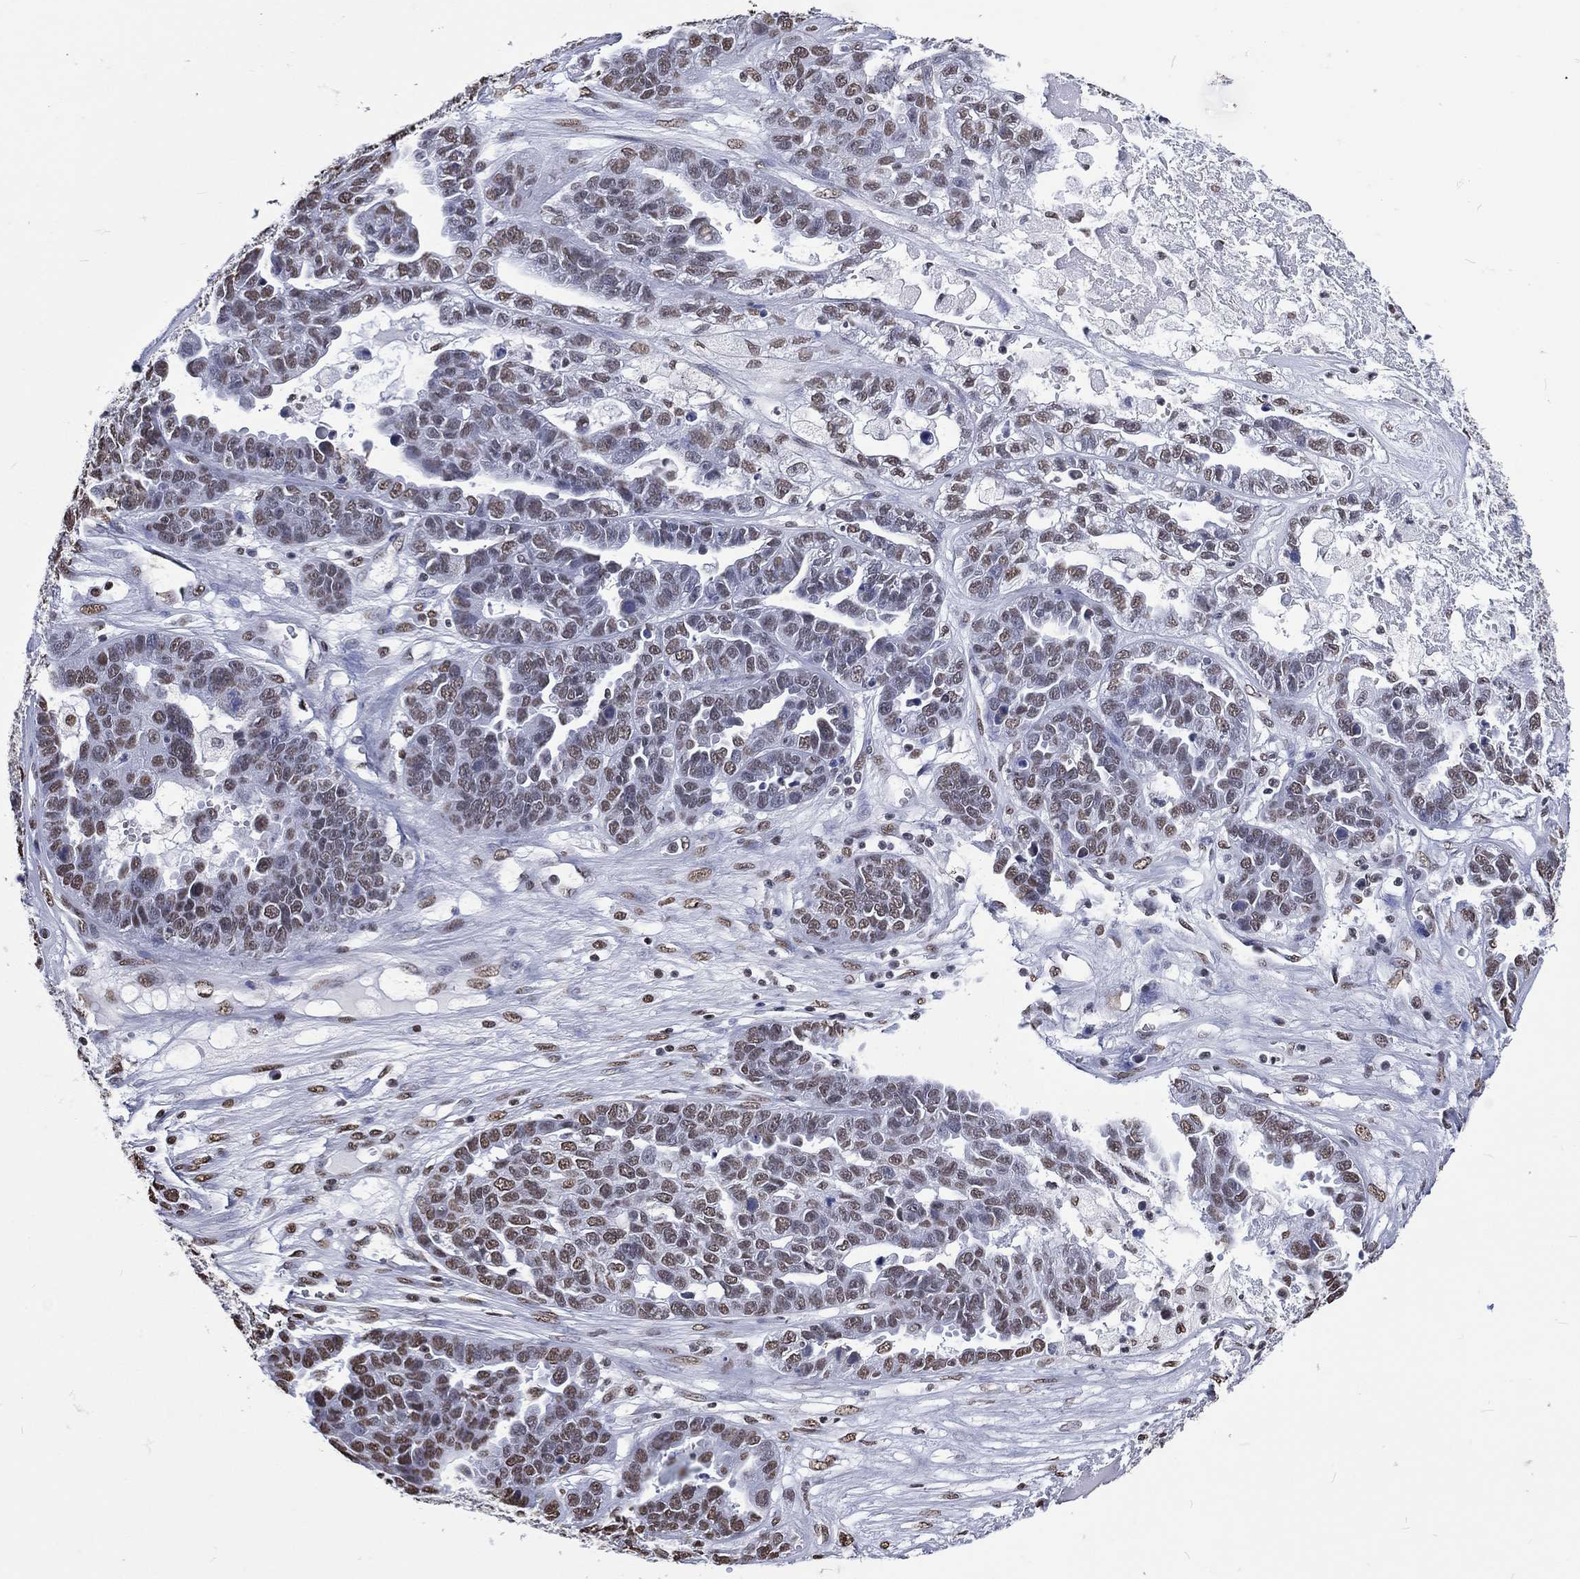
{"staining": {"intensity": "weak", "quantity": "25%-75%", "location": "nuclear"}, "tissue": "ovarian cancer", "cell_type": "Tumor cells", "image_type": "cancer", "snomed": [{"axis": "morphology", "description": "Cystadenocarcinoma, serous, NOS"}, {"axis": "topography", "description": "Ovary"}], "caption": "Immunohistochemical staining of human serous cystadenocarcinoma (ovarian) demonstrates weak nuclear protein staining in approximately 25%-75% of tumor cells.", "gene": "RETREG2", "patient": {"sex": "female", "age": 87}}